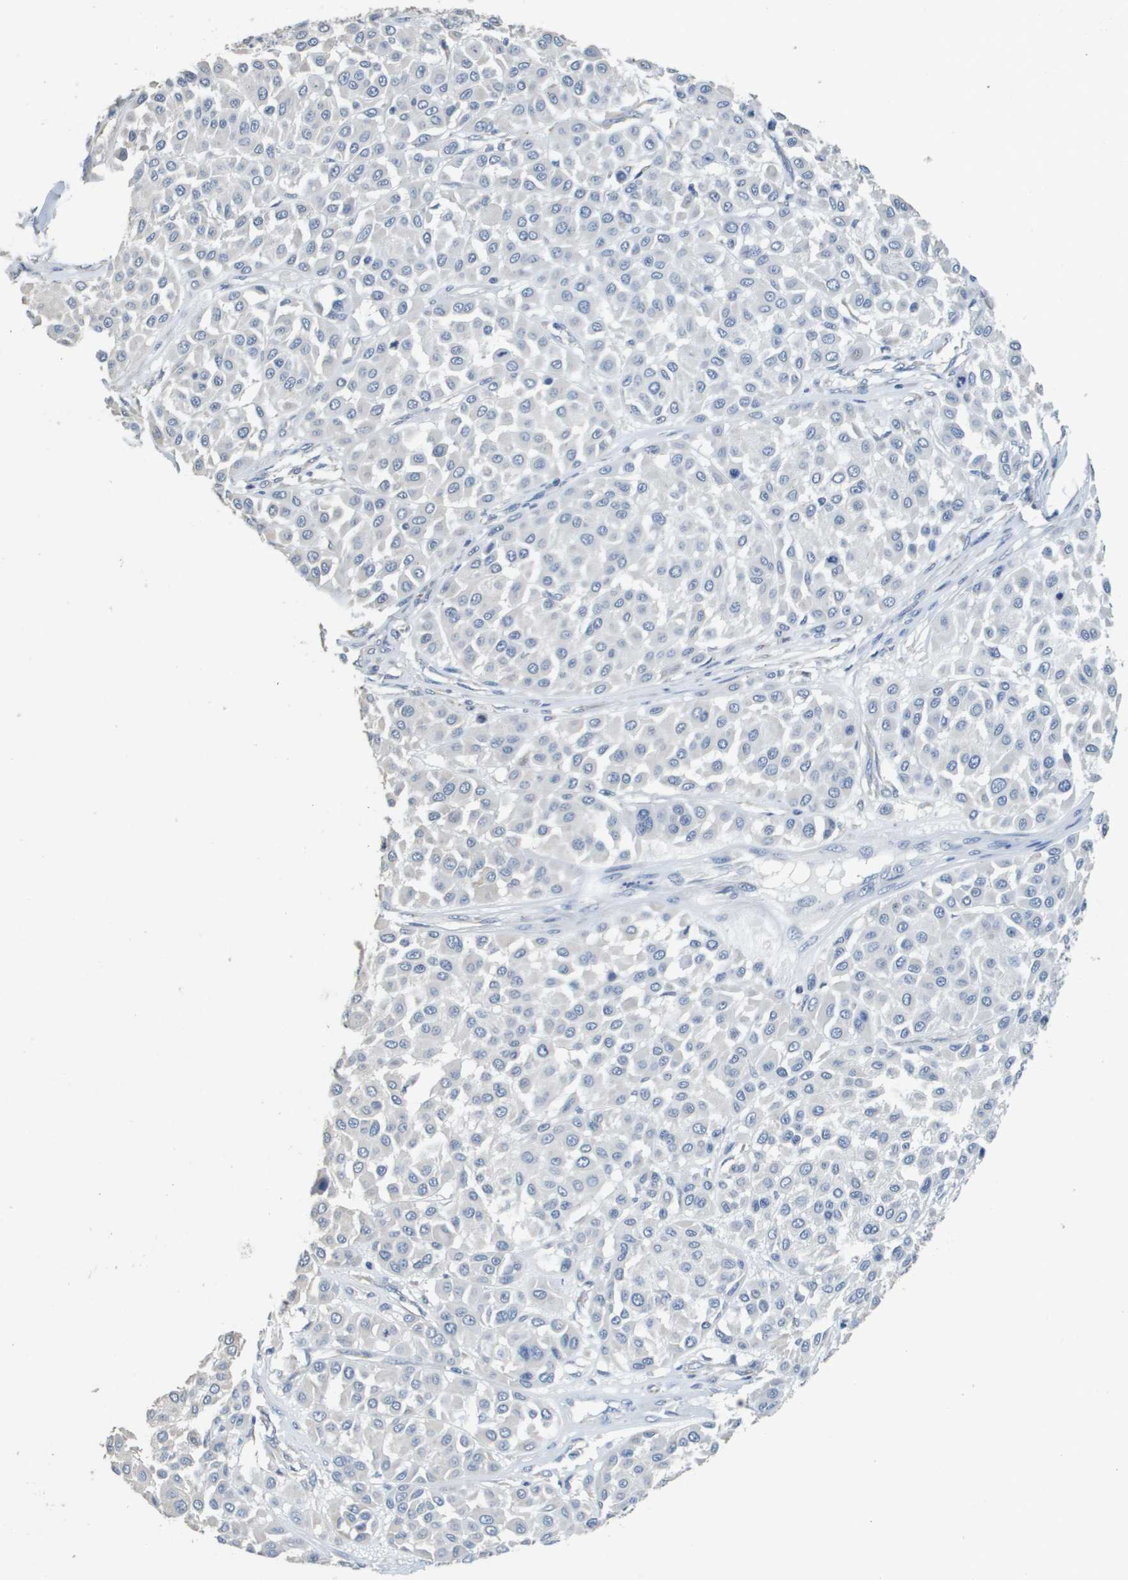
{"staining": {"intensity": "negative", "quantity": "none", "location": "none"}, "tissue": "melanoma", "cell_type": "Tumor cells", "image_type": "cancer", "snomed": [{"axis": "morphology", "description": "Malignant melanoma, Metastatic site"}, {"axis": "topography", "description": "Soft tissue"}], "caption": "DAB (3,3'-diaminobenzidine) immunohistochemical staining of human malignant melanoma (metastatic site) shows no significant positivity in tumor cells.", "gene": "MT3", "patient": {"sex": "male", "age": 41}}